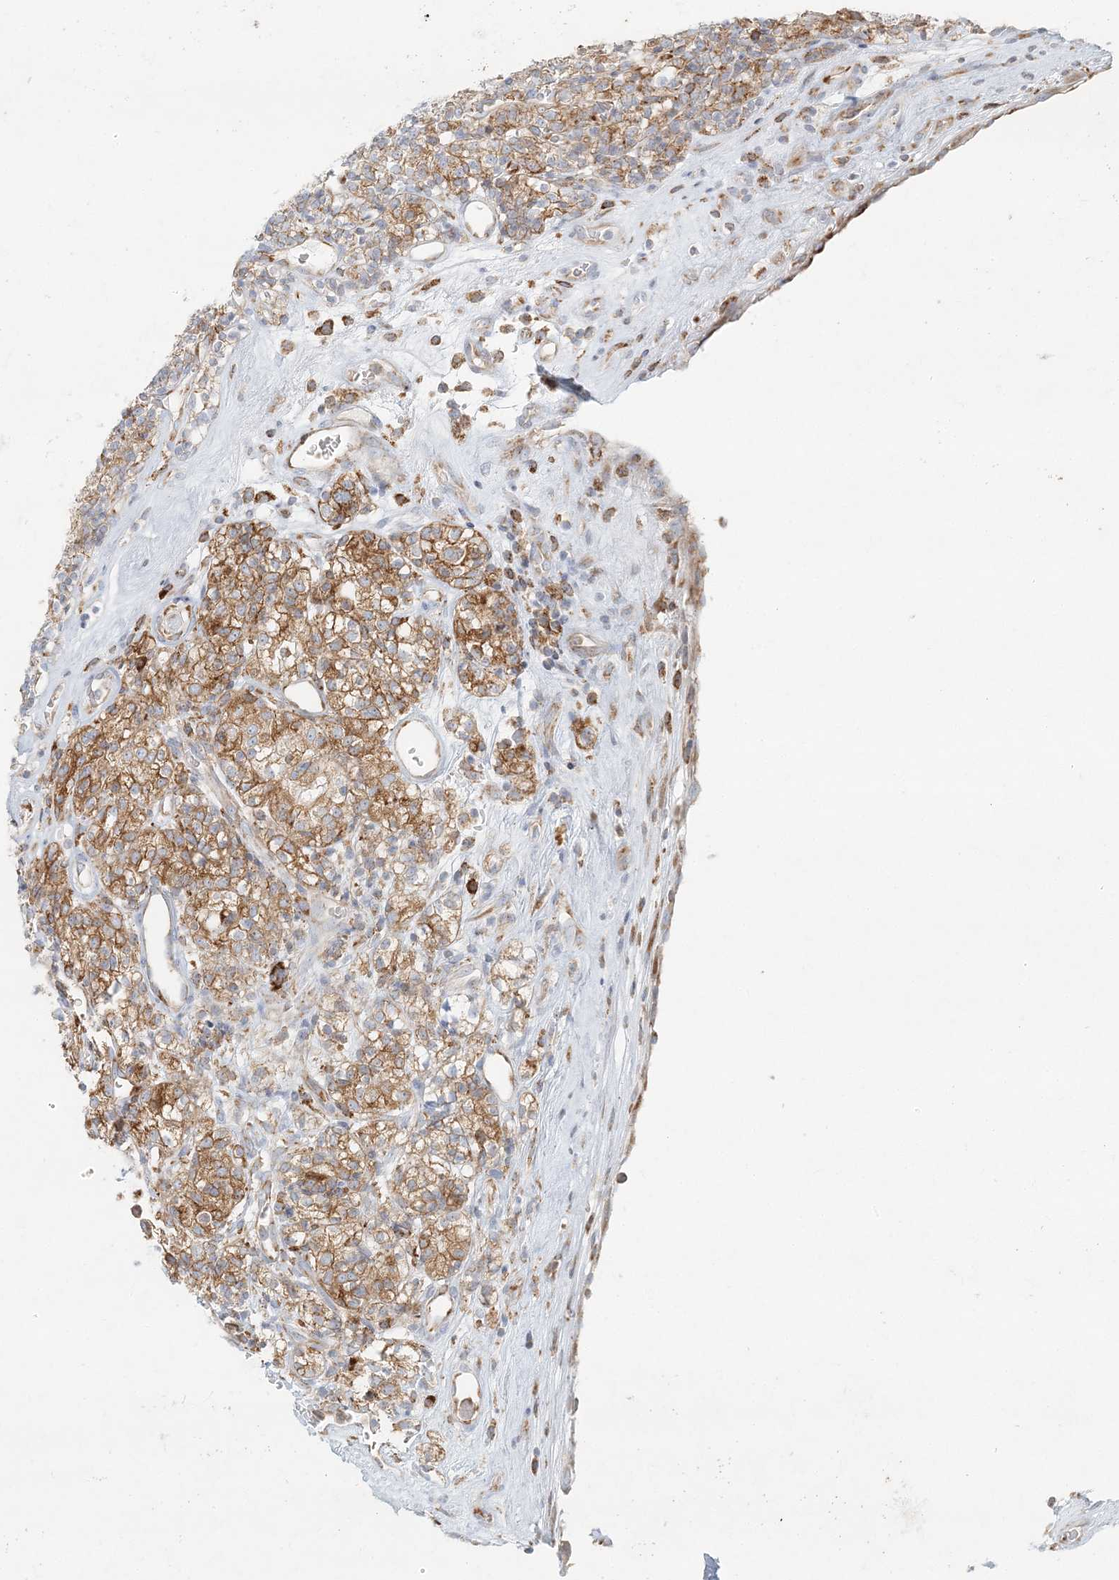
{"staining": {"intensity": "moderate", "quantity": "25%-75%", "location": "cytoplasmic/membranous"}, "tissue": "renal cancer", "cell_type": "Tumor cells", "image_type": "cancer", "snomed": [{"axis": "morphology", "description": "Adenocarcinoma, NOS"}, {"axis": "topography", "description": "Kidney"}], "caption": "About 25%-75% of tumor cells in adenocarcinoma (renal) demonstrate moderate cytoplasmic/membranous protein positivity as visualized by brown immunohistochemical staining.", "gene": "STK11IP", "patient": {"sex": "male", "age": 77}}